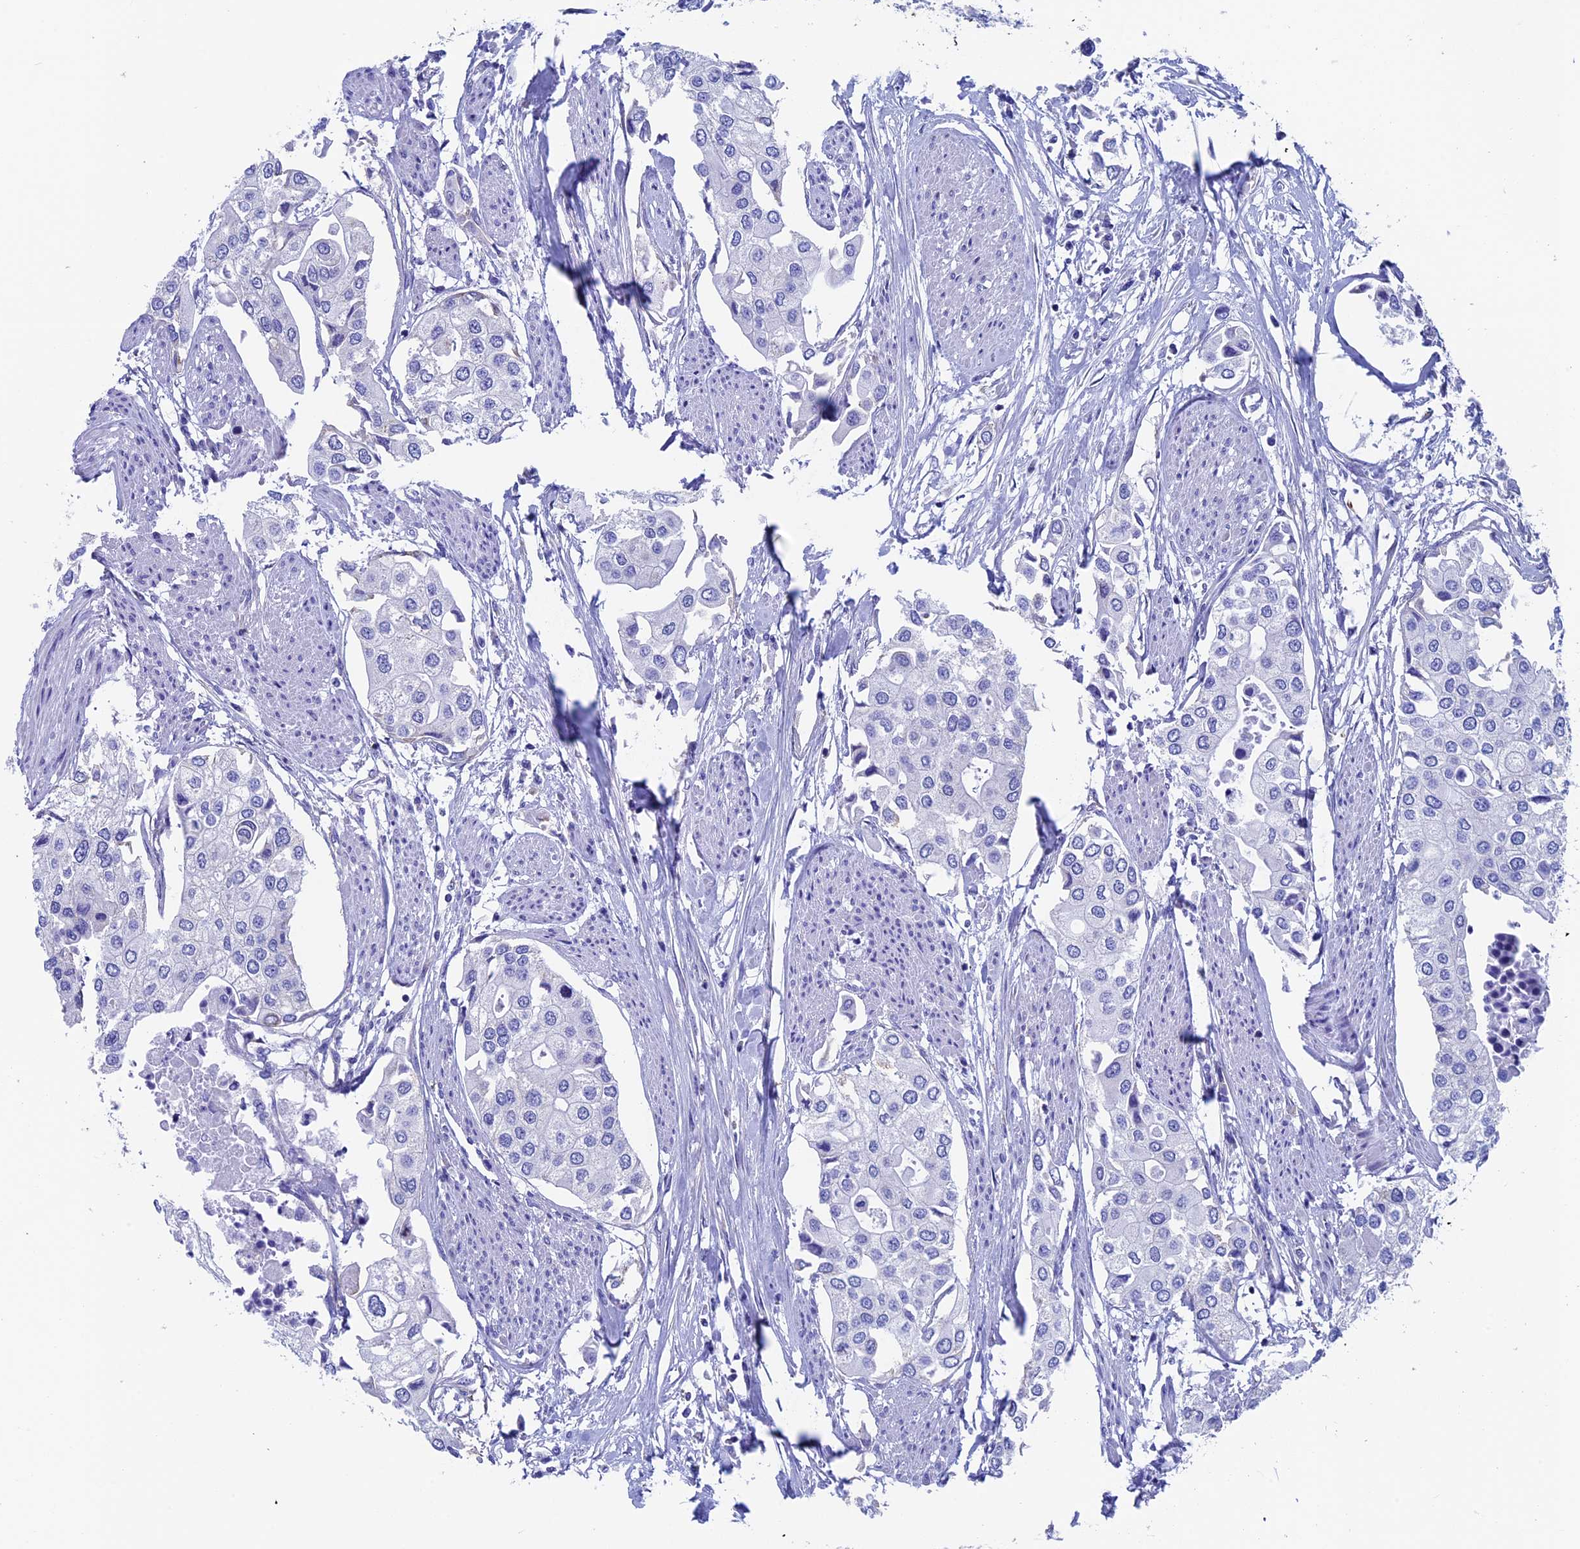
{"staining": {"intensity": "negative", "quantity": "none", "location": "none"}, "tissue": "urothelial cancer", "cell_type": "Tumor cells", "image_type": "cancer", "snomed": [{"axis": "morphology", "description": "Urothelial carcinoma, High grade"}, {"axis": "topography", "description": "Urinary bladder"}], "caption": "The image demonstrates no staining of tumor cells in urothelial carcinoma (high-grade). The staining is performed using DAB brown chromogen with nuclei counter-stained in using hematoxylin.", "gene": "SEPTIN1", "patient": {"sex": "male", "age": 64}}